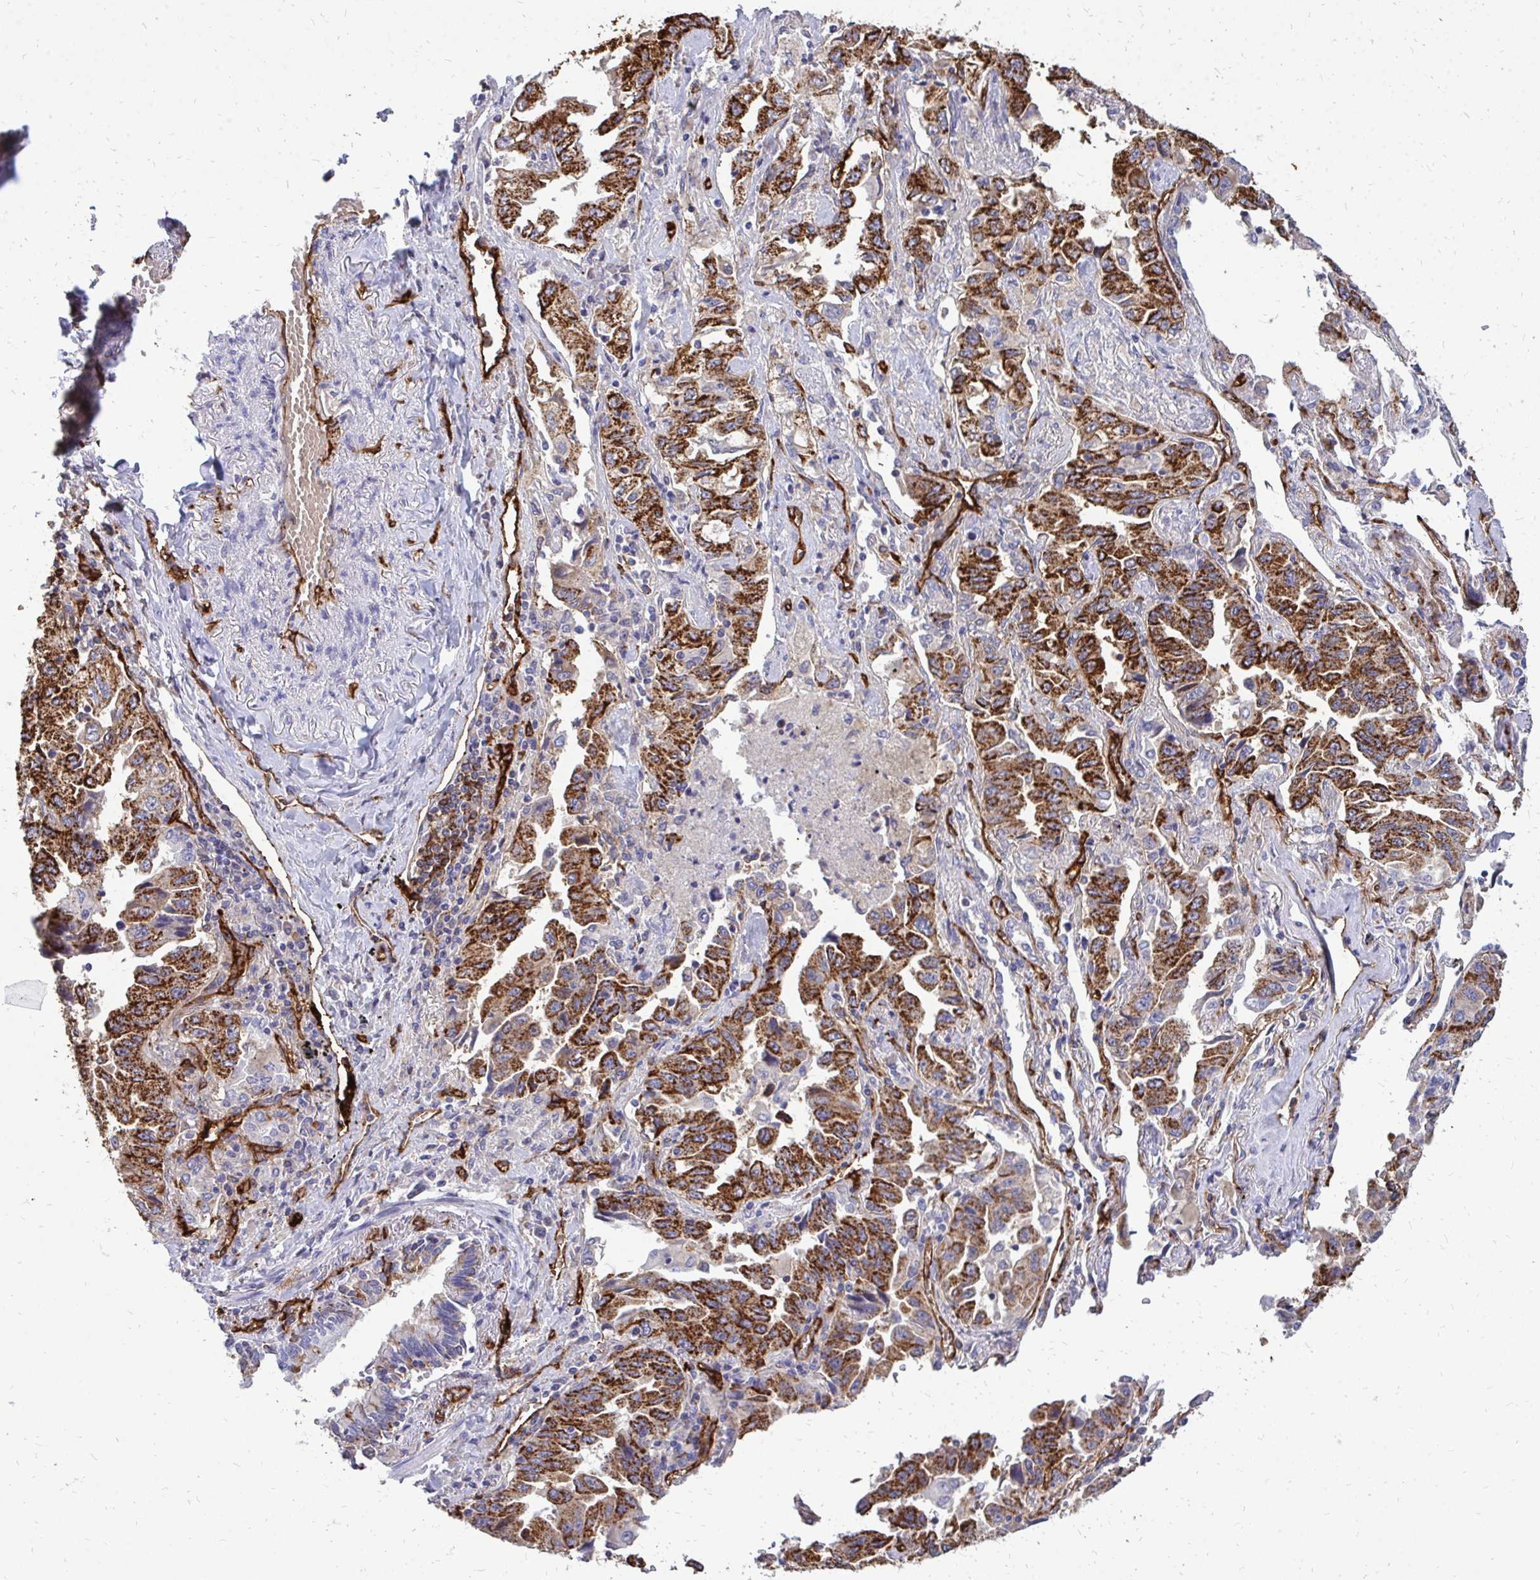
{"staining": {"intensity": "strong", "quantity": ">75%", "location": "cytoplasmic/membranous"}, "tissue": "lung cancer", "cell_type": "Tumor cells", "image_type": "cancer", "snomed": [{"axis": "morphology", "description": "Adenocarcinoma, NOS"}, {"axis": "topography", "description": "Lung"}], "caption": "Protein analysis of lung adenocarcinoma tissue reveals strong cytoplasmic/membranous staining in approximately >75% of tumor cells.", "gene": "MARCKSL1", "patient": {"sex": "female", "age": 51}}